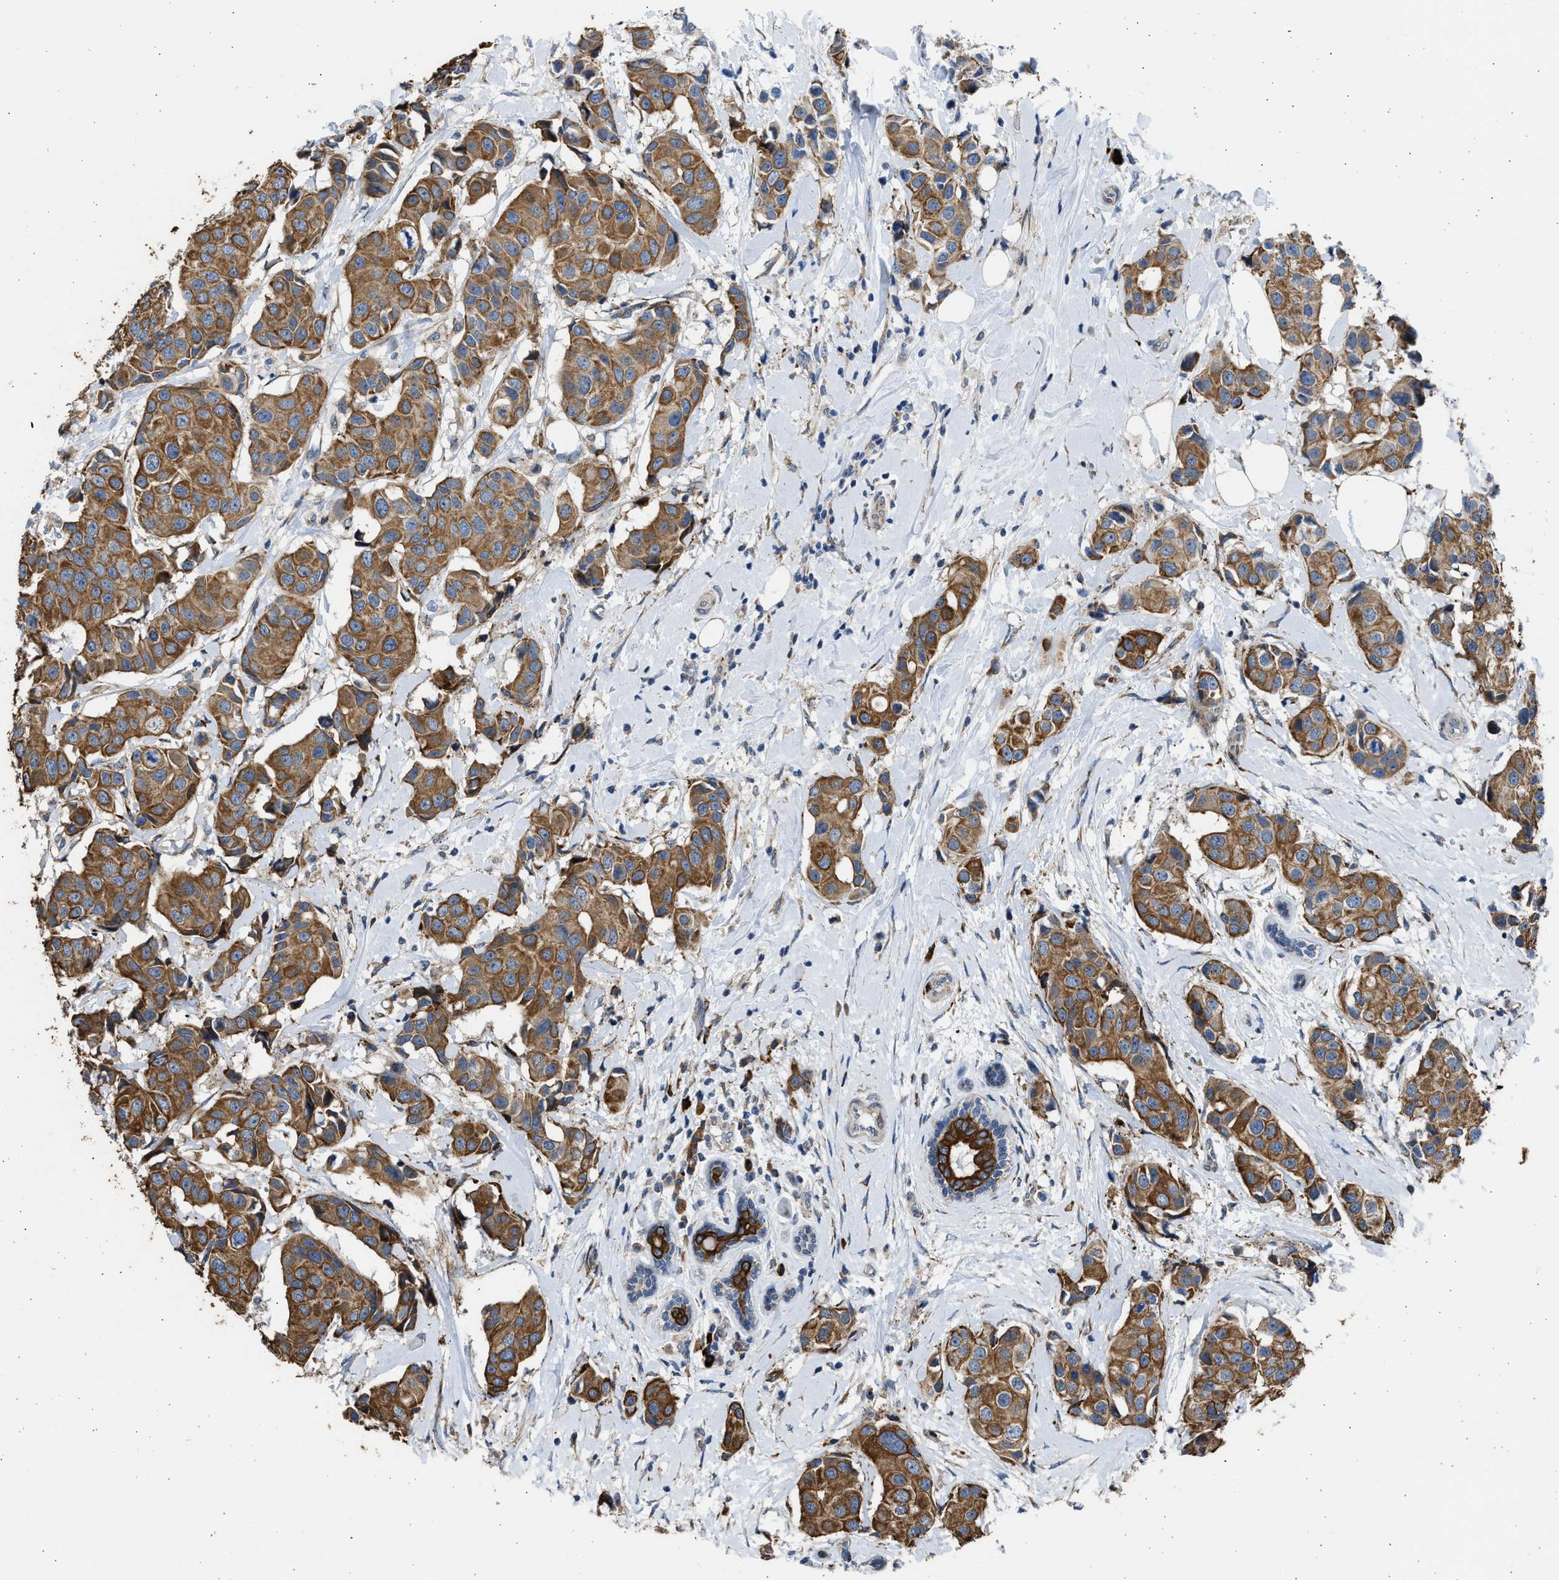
{"staining": {"intensity": "strong", "quantity": ">75%", "location": "cytoplasmic/membranous"}, "tissue": "breast cancer", "cell_type": "Tumor cells", "image_type": "cancer", "snomed": [{"axis": "morphology", "description": "Normal tissue, NOS"}, {"axis": "morphology", "description": "Duct carcinoma"}, {"axis": "topography", "description": "Breast"}], "caption": "Immunohistochemistry (IHC) of human breast cancer reveals high levels of strong cytoplasmic/membranous staining in approximately >75% of tumor cells.", "gene": "PLD2", "patient": {"sex": "female", "age": 39}}